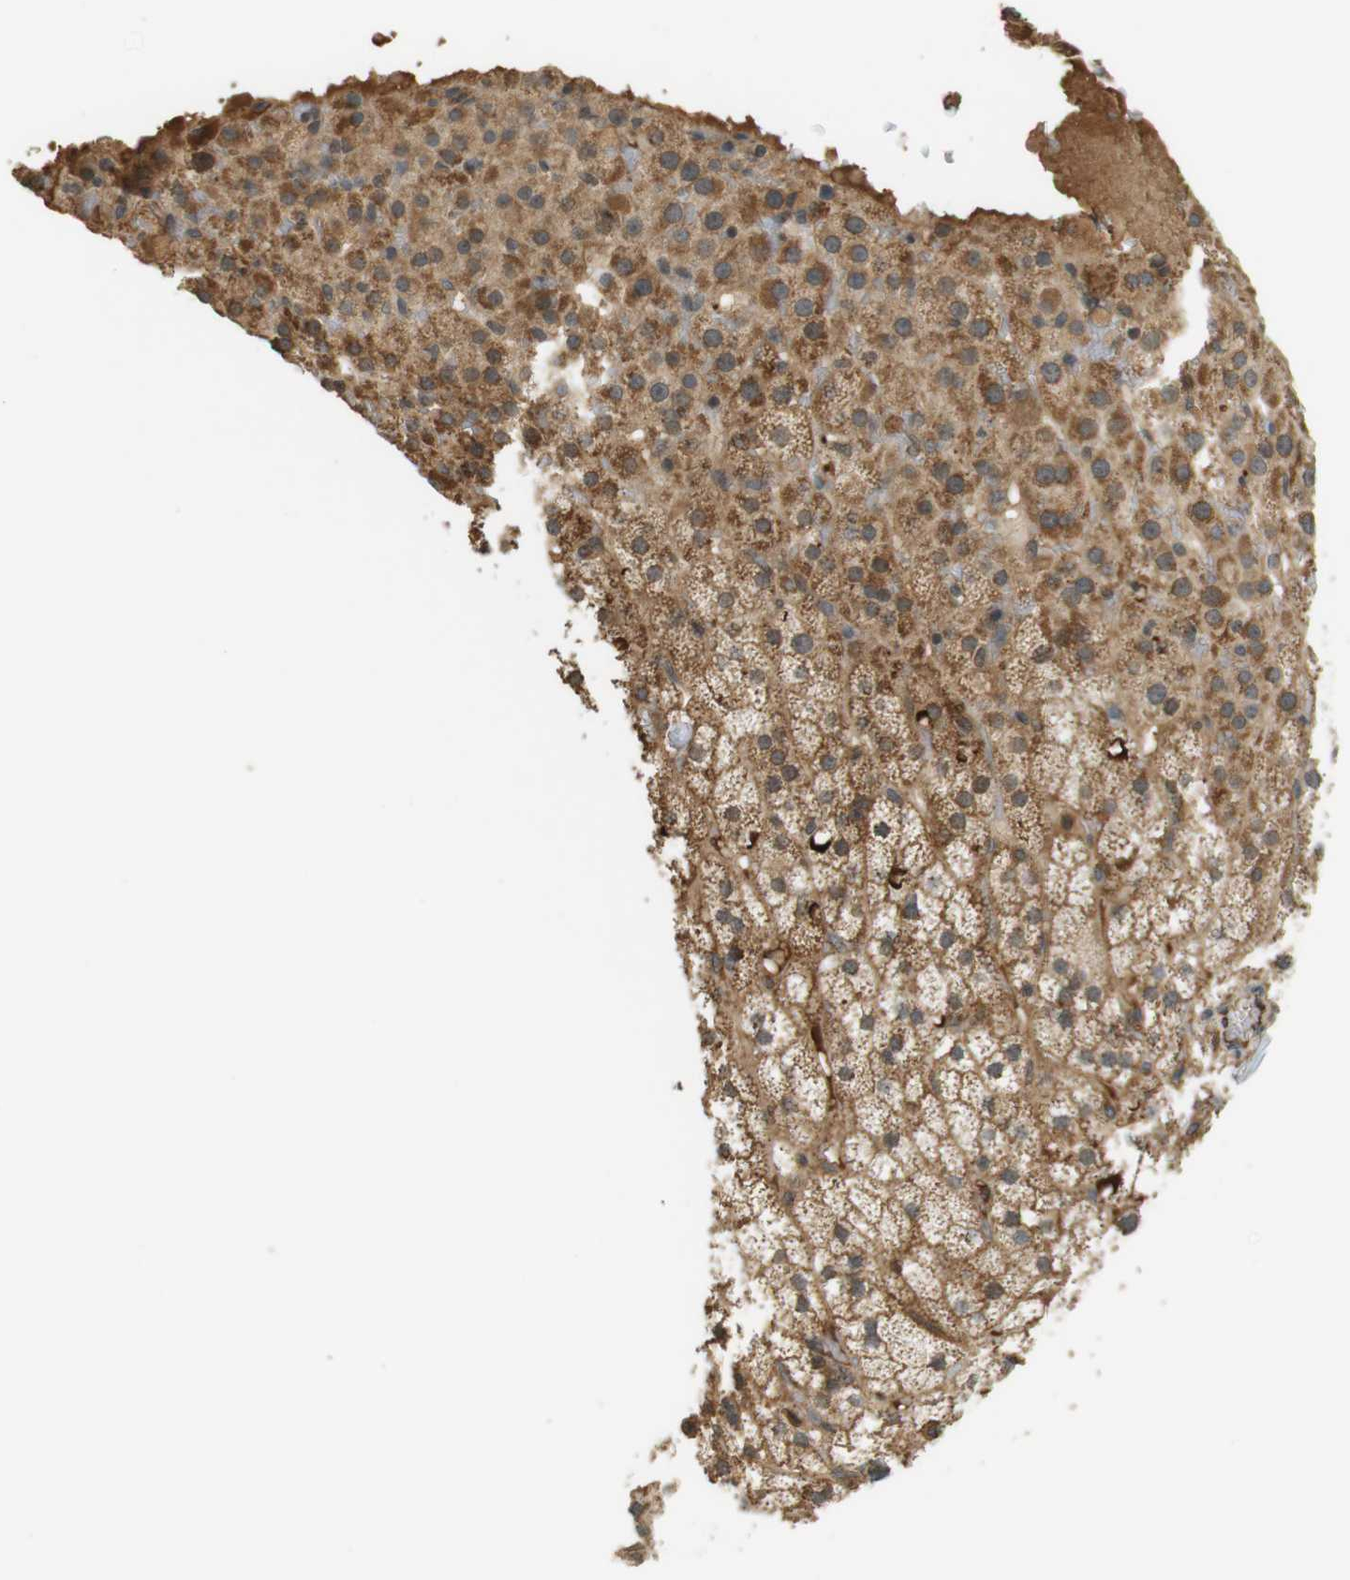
{"staining": {"intensity": "moderate", "quantity": ">75%", "location": "cytoplasmic/membranous"}, "tissue": "adrenal gland", "cell_type": "Glandular cells", "image_type": "normal", "snomed": [{"axis": "morphology", "description": "Normal tissue, NOS"}, {"axis": "topography", "description": "Adrenal gland"}], "caption": "About >75% of glandular cells in benign adrenal gland reveal moderate cytoplasmic/membranous protein staining as visualized by brown immunohistochemical staining.", "gene": "SRR", "patient": {"sex": "male", "age": 35}}